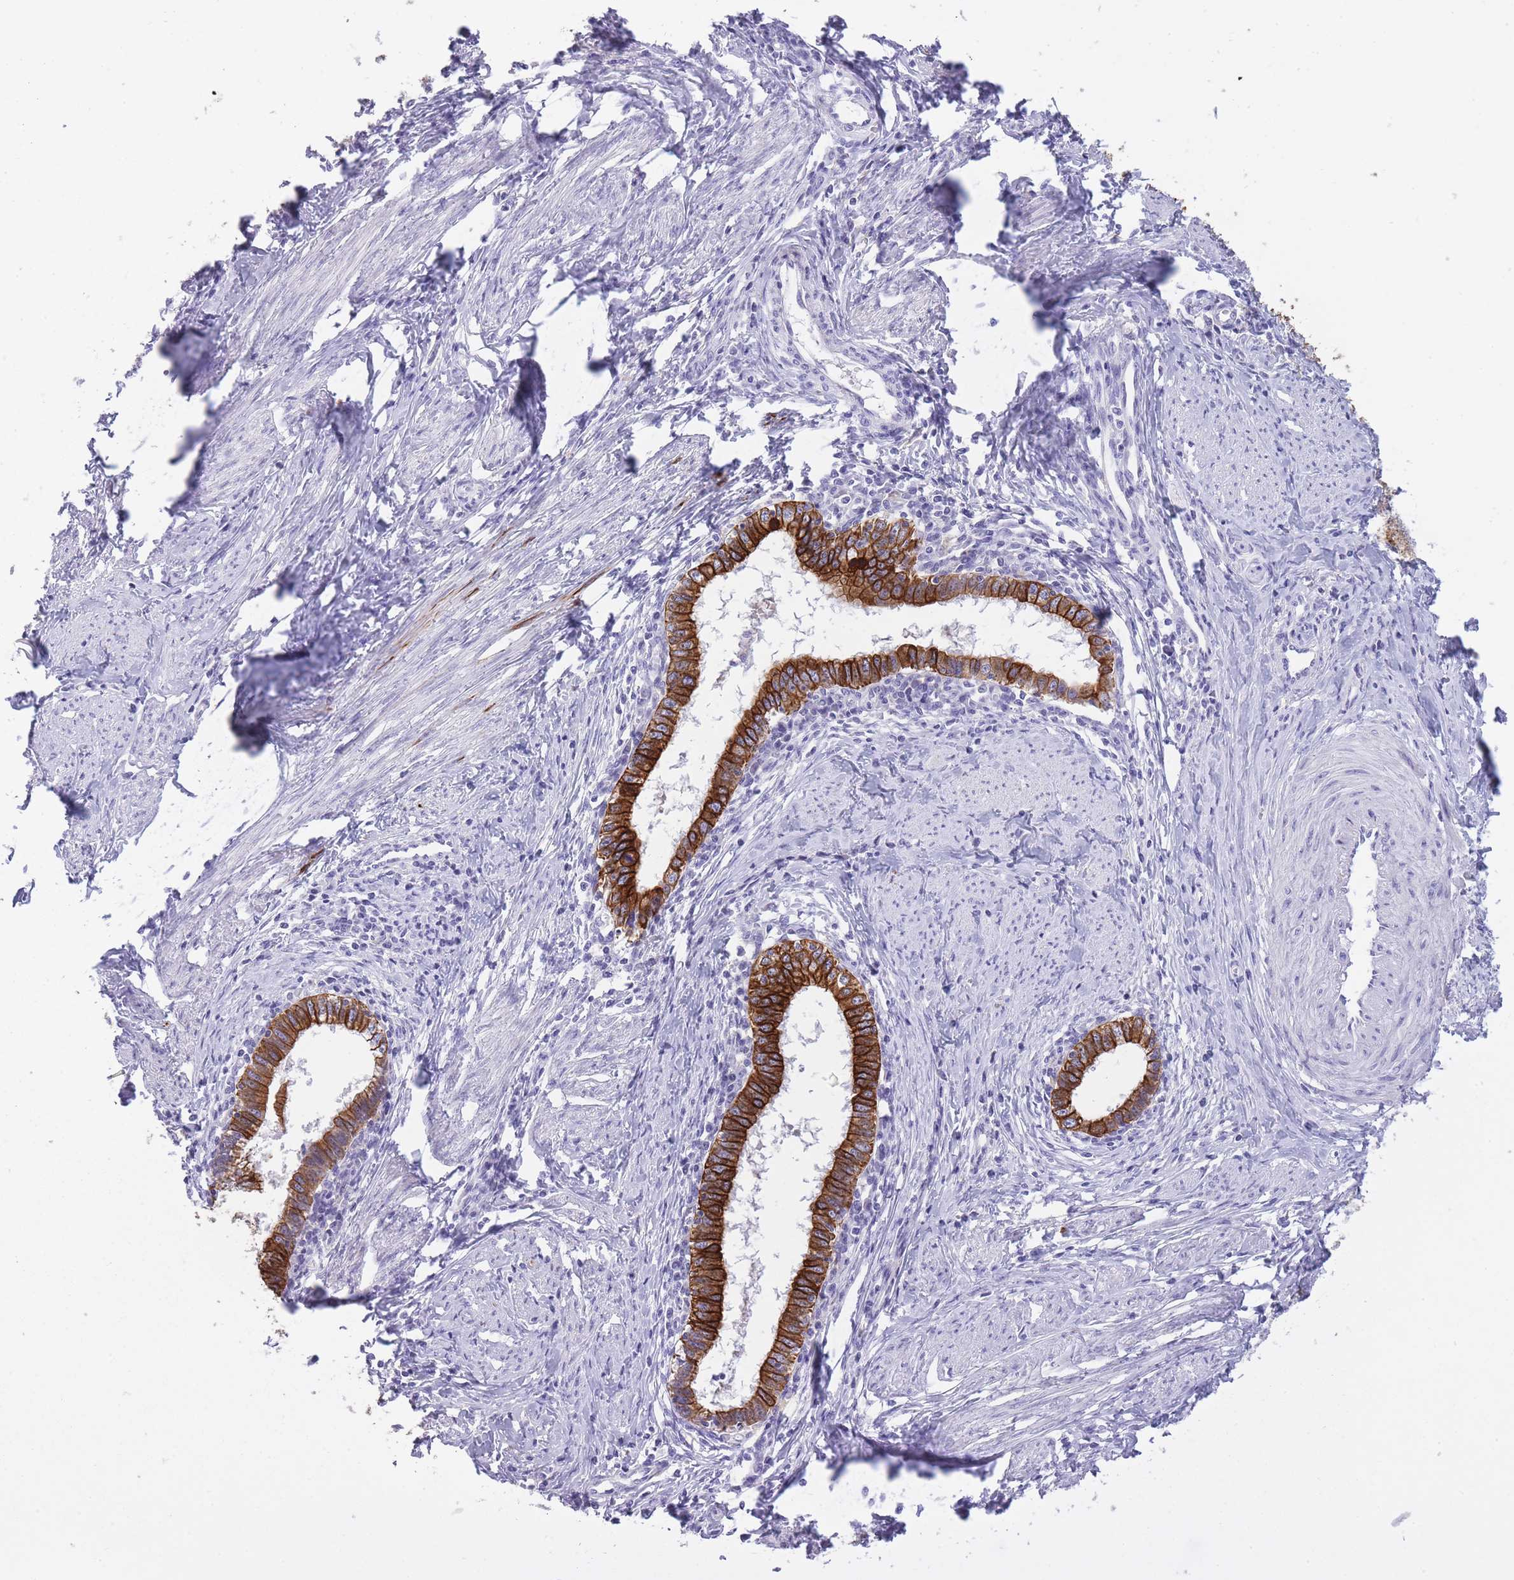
{"staining": {"intensity": "strong", "quantity": ">75%", "location": "cytoplasmic/membranous"}, "tissue": "cervical cancer", "cell_type": "Tumor cells", "image_type": "cancer", "snomed": [{"axis": "morphology", "description": "Adenocarcinoma, NOS"}, {"axis": "topography", "description": "Cervix"}], "caption": "About >75% of tumor cells in human adenocarcinoma (cervical) display strong cytoplasmic/membranous protein expression as visualized by brown immunohistochemical staining.", "gene": "RADX", "patient": {"sex": "female", "age": 36}}